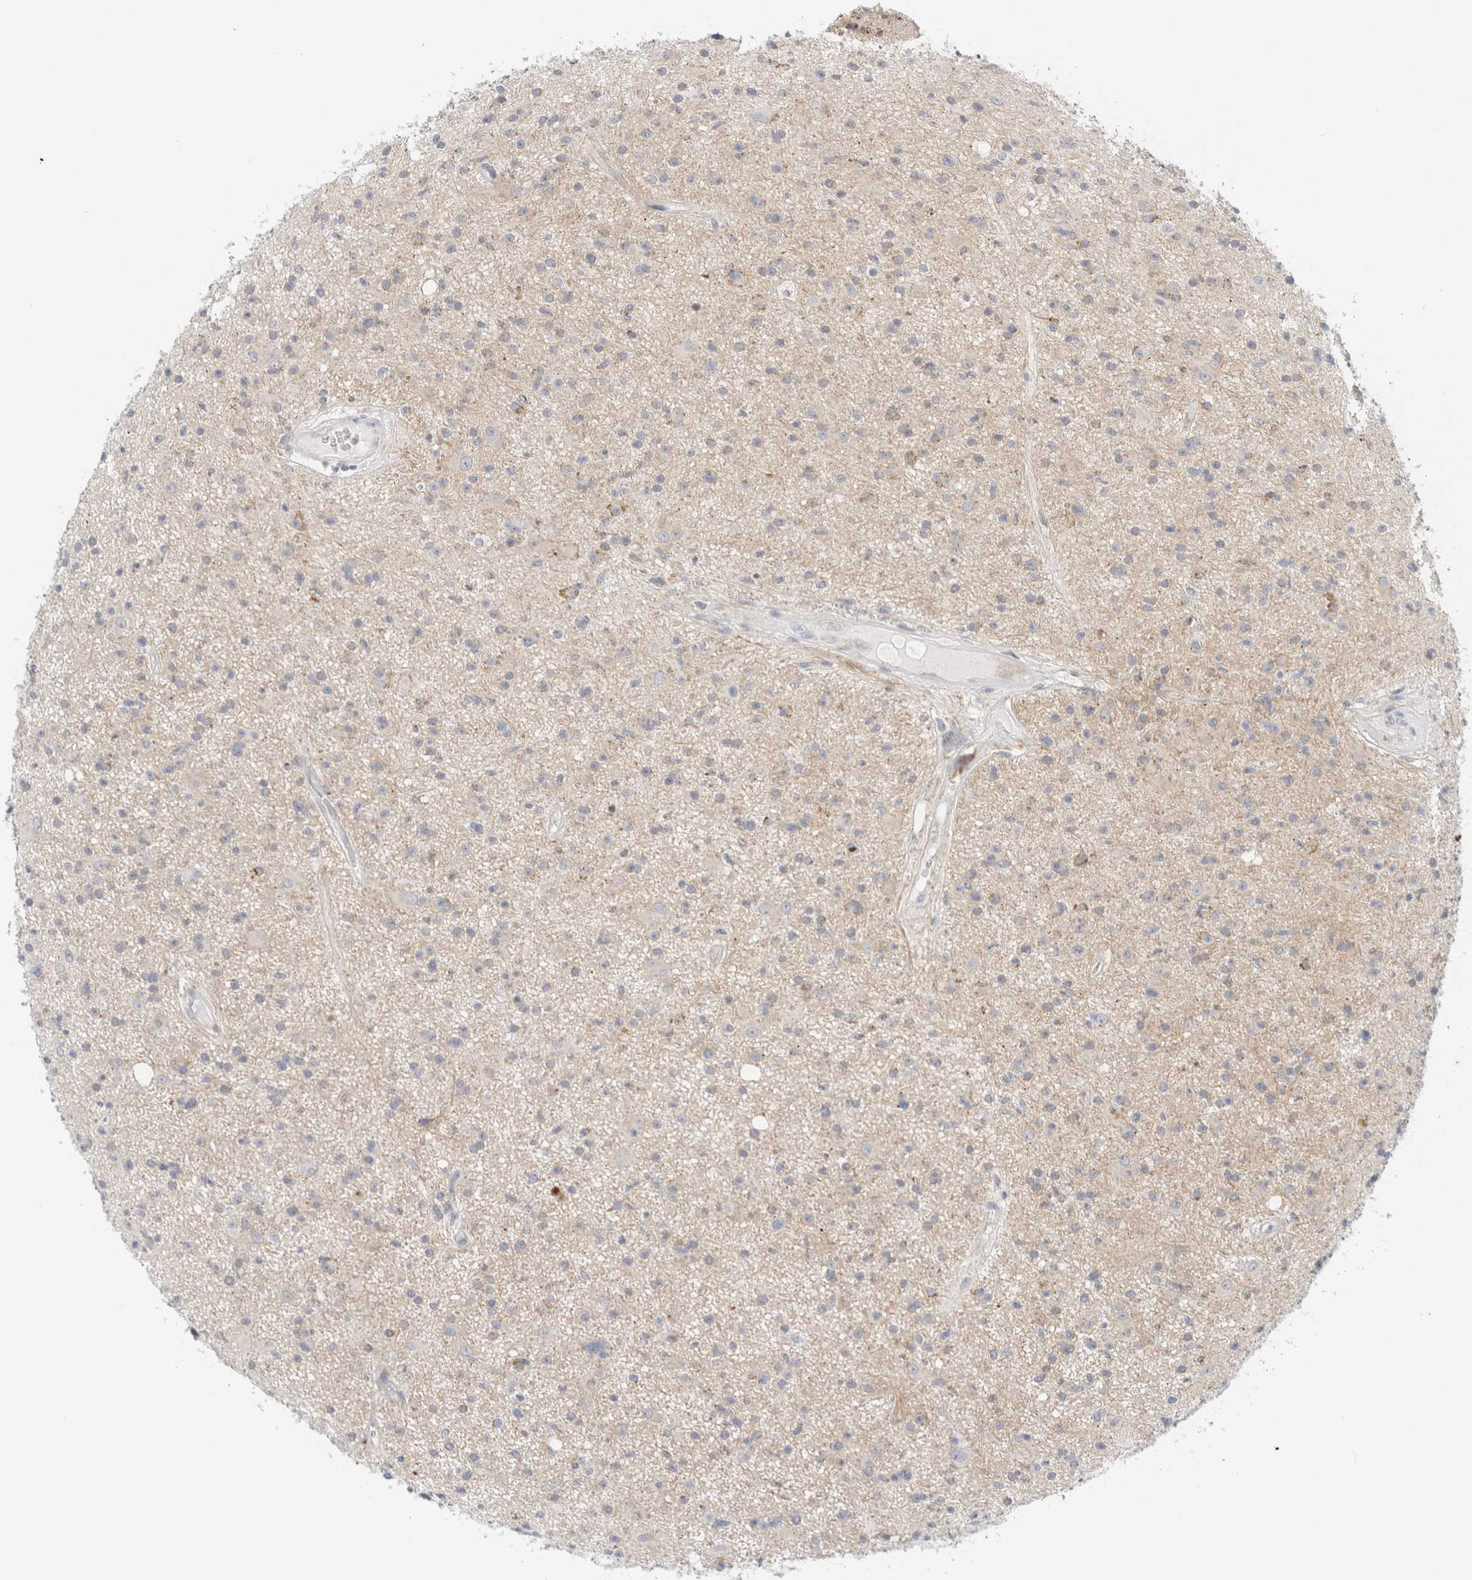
{"staining": {"intensity": "weak", "quantity": "<25%", "location": "cytoplasmic/membranous"}, "tissue": "glioma", "cell_type": "Tumor cells", "image_type": "cancer", "snomed": [{"axis": "morphology", "description": "Glioma, malignant, High grade"}, {"axis": "topography", "description": "Brain"}], "caption": "The micrograph exhibits no staining of tumor cells in high-grade glioma (malignant).", "gene": "FAHD1", "patient": {"sex": "male", "age": 33}}